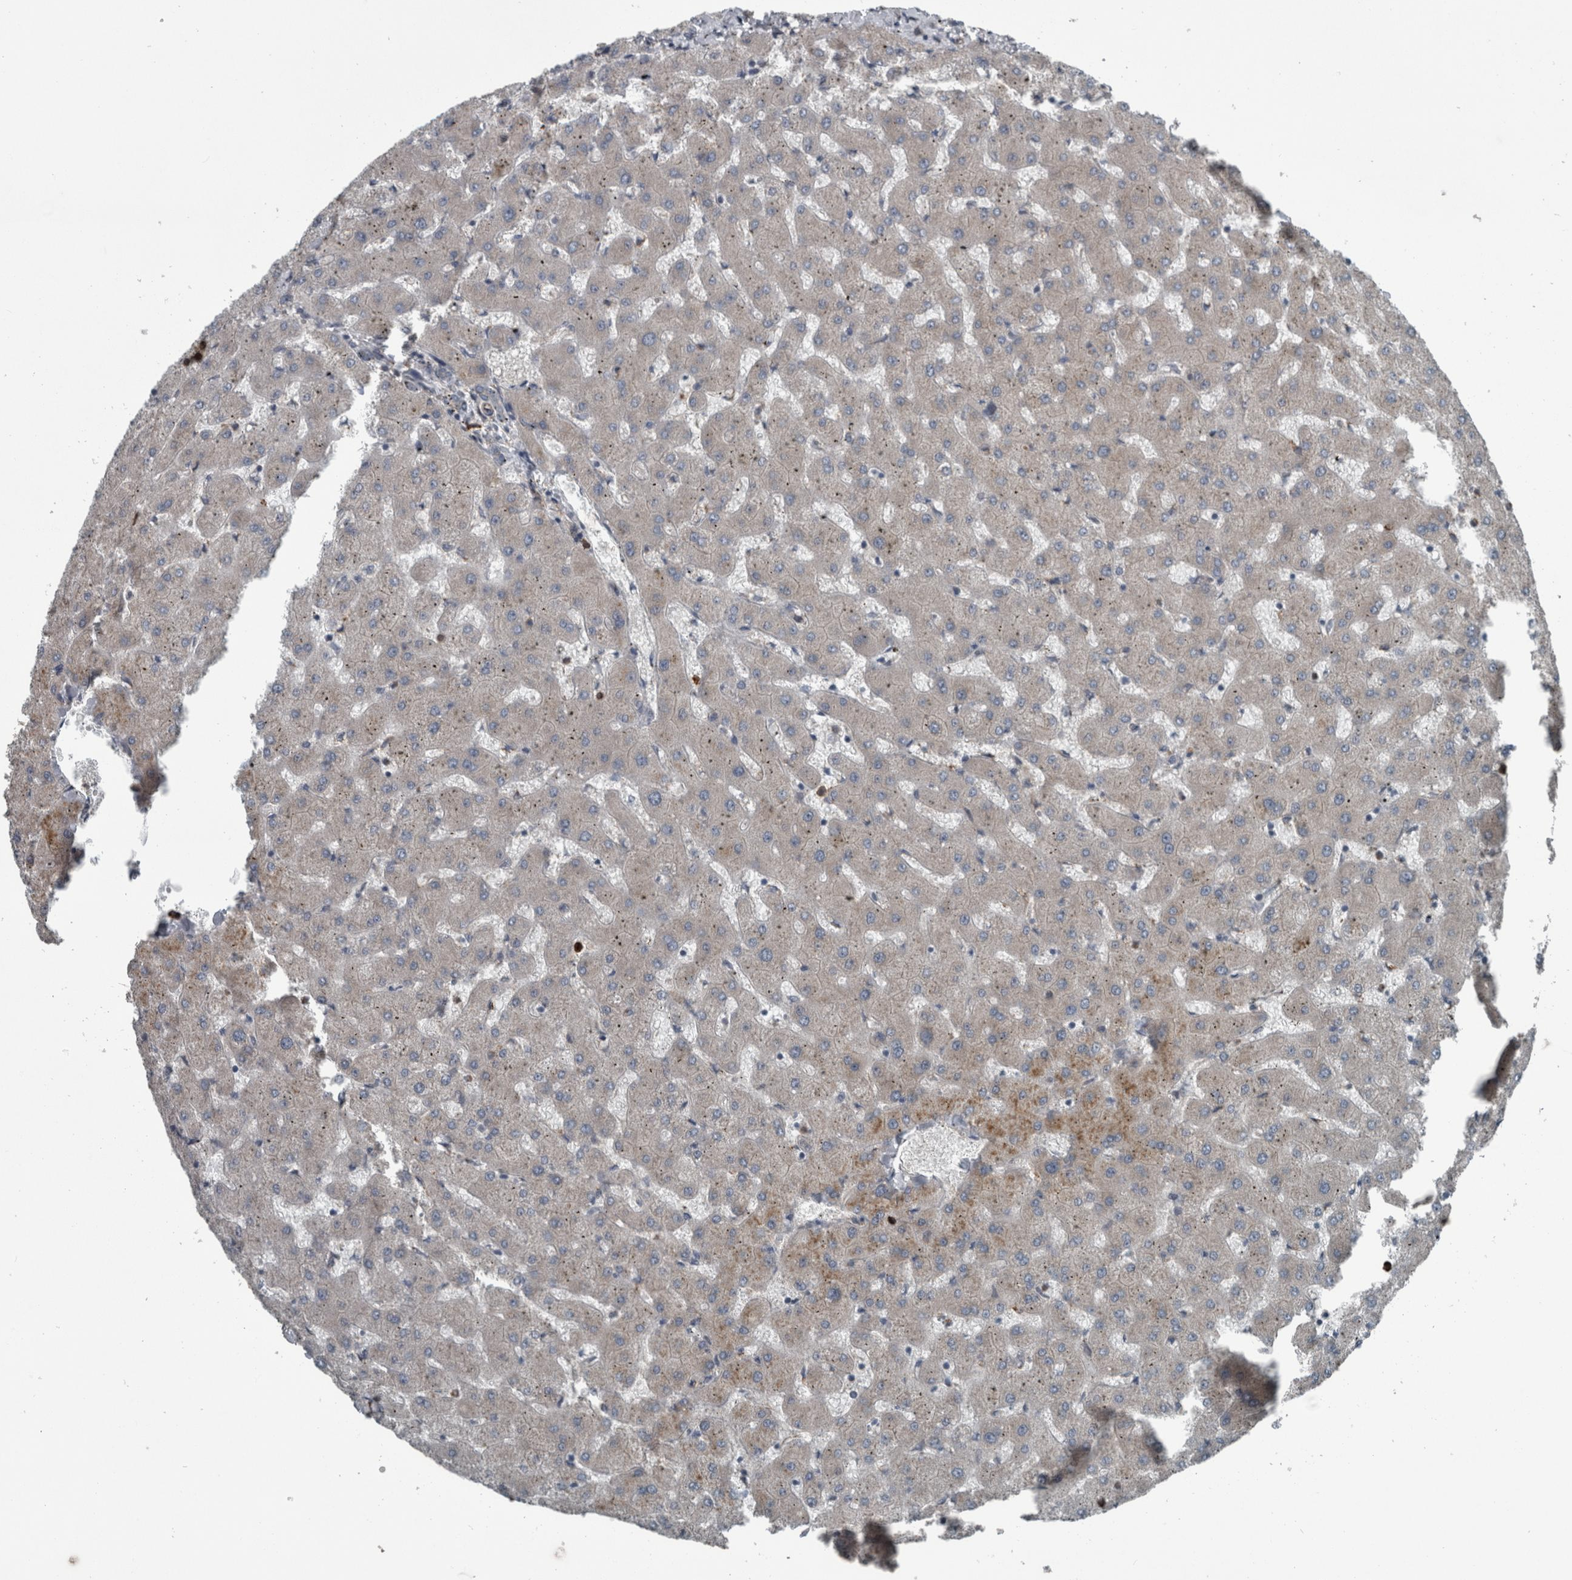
{"staining": {"intensity": "weak", "quantity": "<25%", "location": "cytoplasmic/membranous"}, "tissue": "liver", "cell_type": "Cholangiocytes", "image_type": "normal", "snomed": [{"axis": "morphology", "description": "Normal tissue, NOS"}, {"axis": "topography", "description": "Liver"}], "caption": "The micrograph exhibits no significant positivity in cholangiocytes of liver. (Brightfield microscopy of DAB IHC at high magnification).", "gene": "EXOC8", "patient": {"sex": "female", "age": 63}}